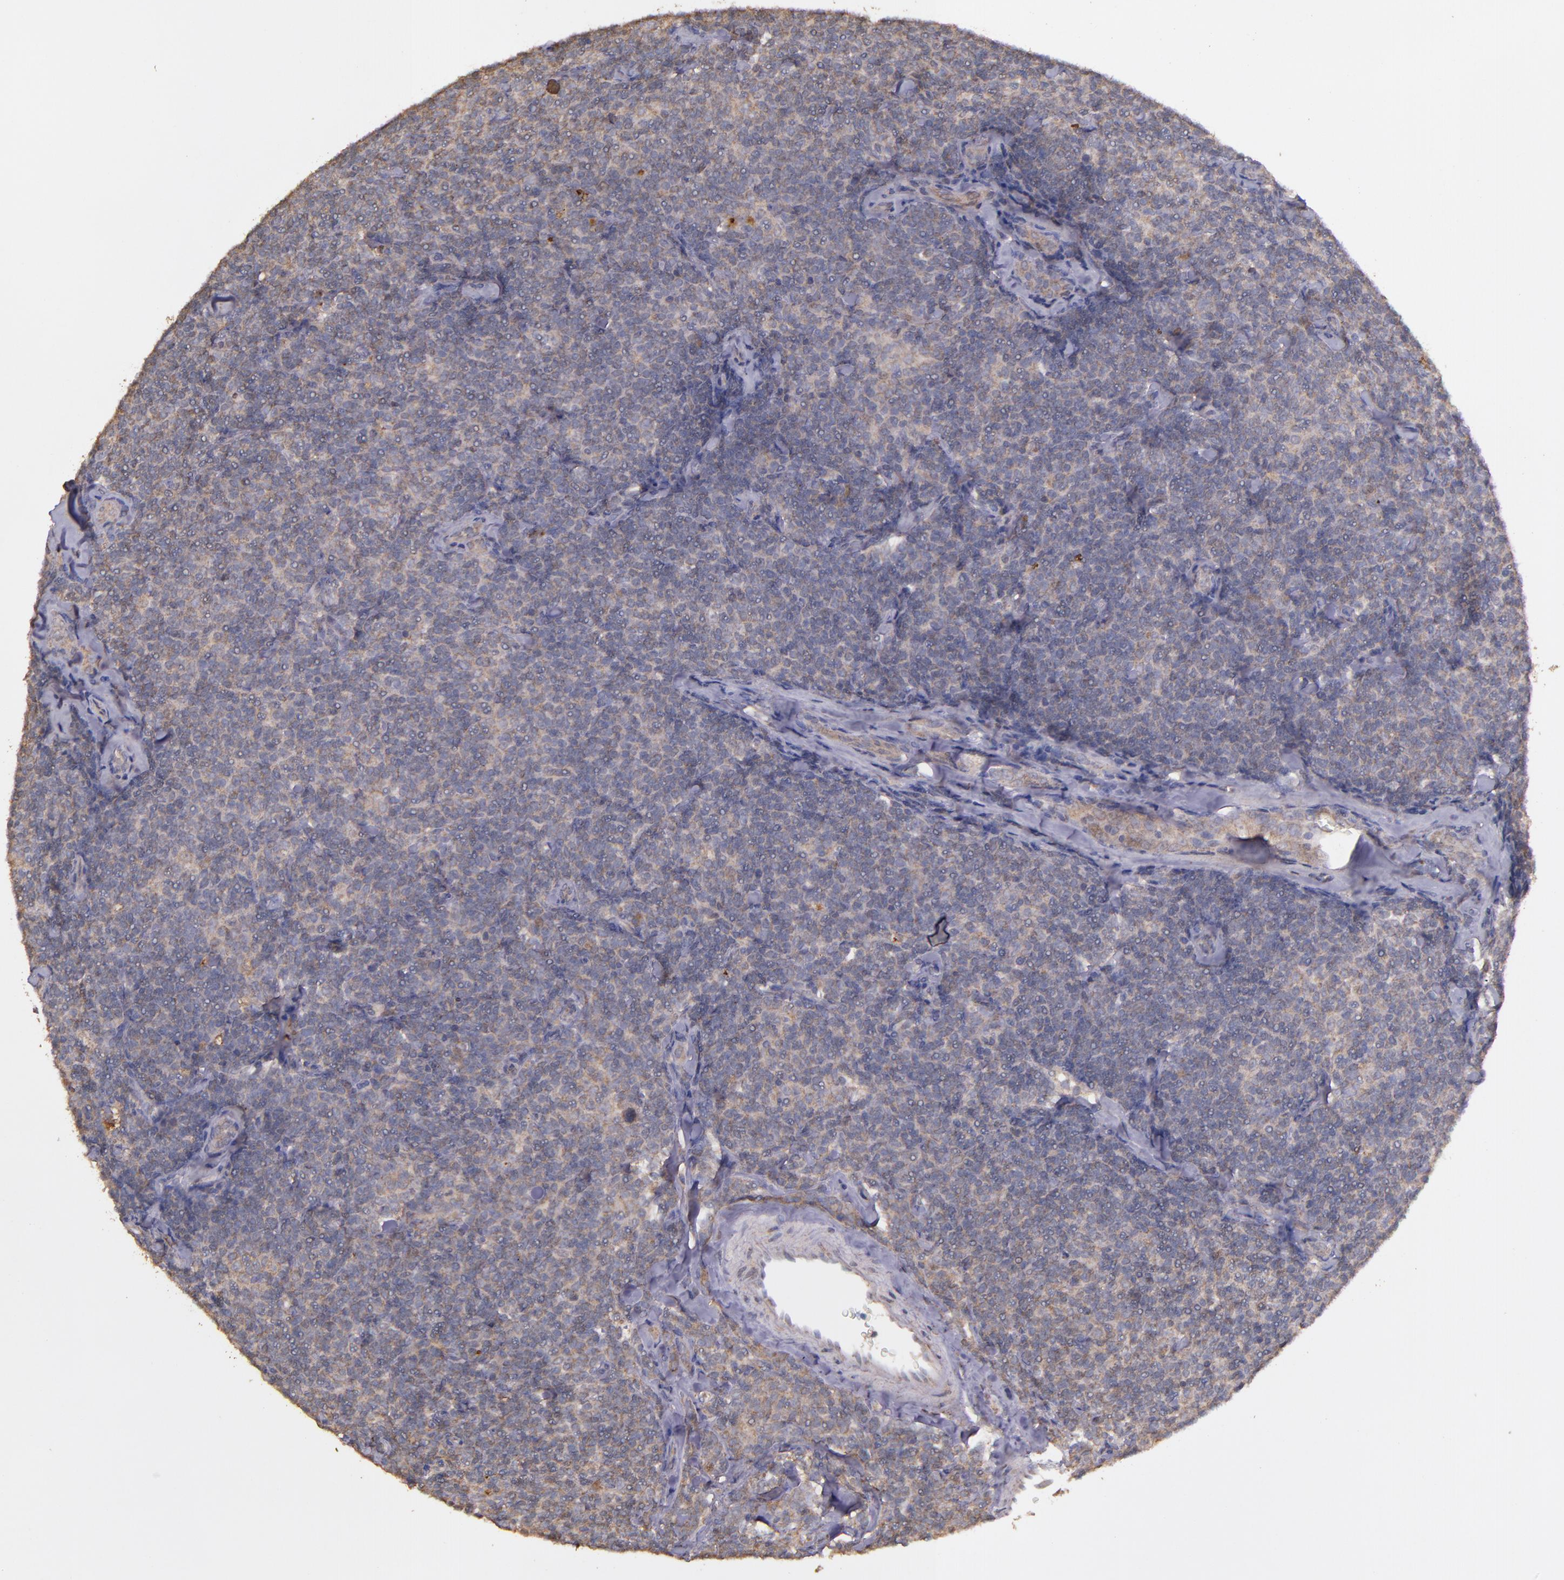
{"staining": {"intensity": "negative", "quantity": "none", "location": "none"}, "tissue": "lymphoma", "cell_type": "Tumor cells", "image_type": "cancer", "snomed": [{"axis": "morphology", "description": "Malignant lymphoma, non-Hodgkin's type, Low grade"}, {"axis": "topography", "description": "Lymph node"}], "caption": "Photomicrograph shows no protein positivity in tumor cells of lymphoma tissue.", "gene": "HECTD1", "patient": {"sex": "female", "age": 56}}